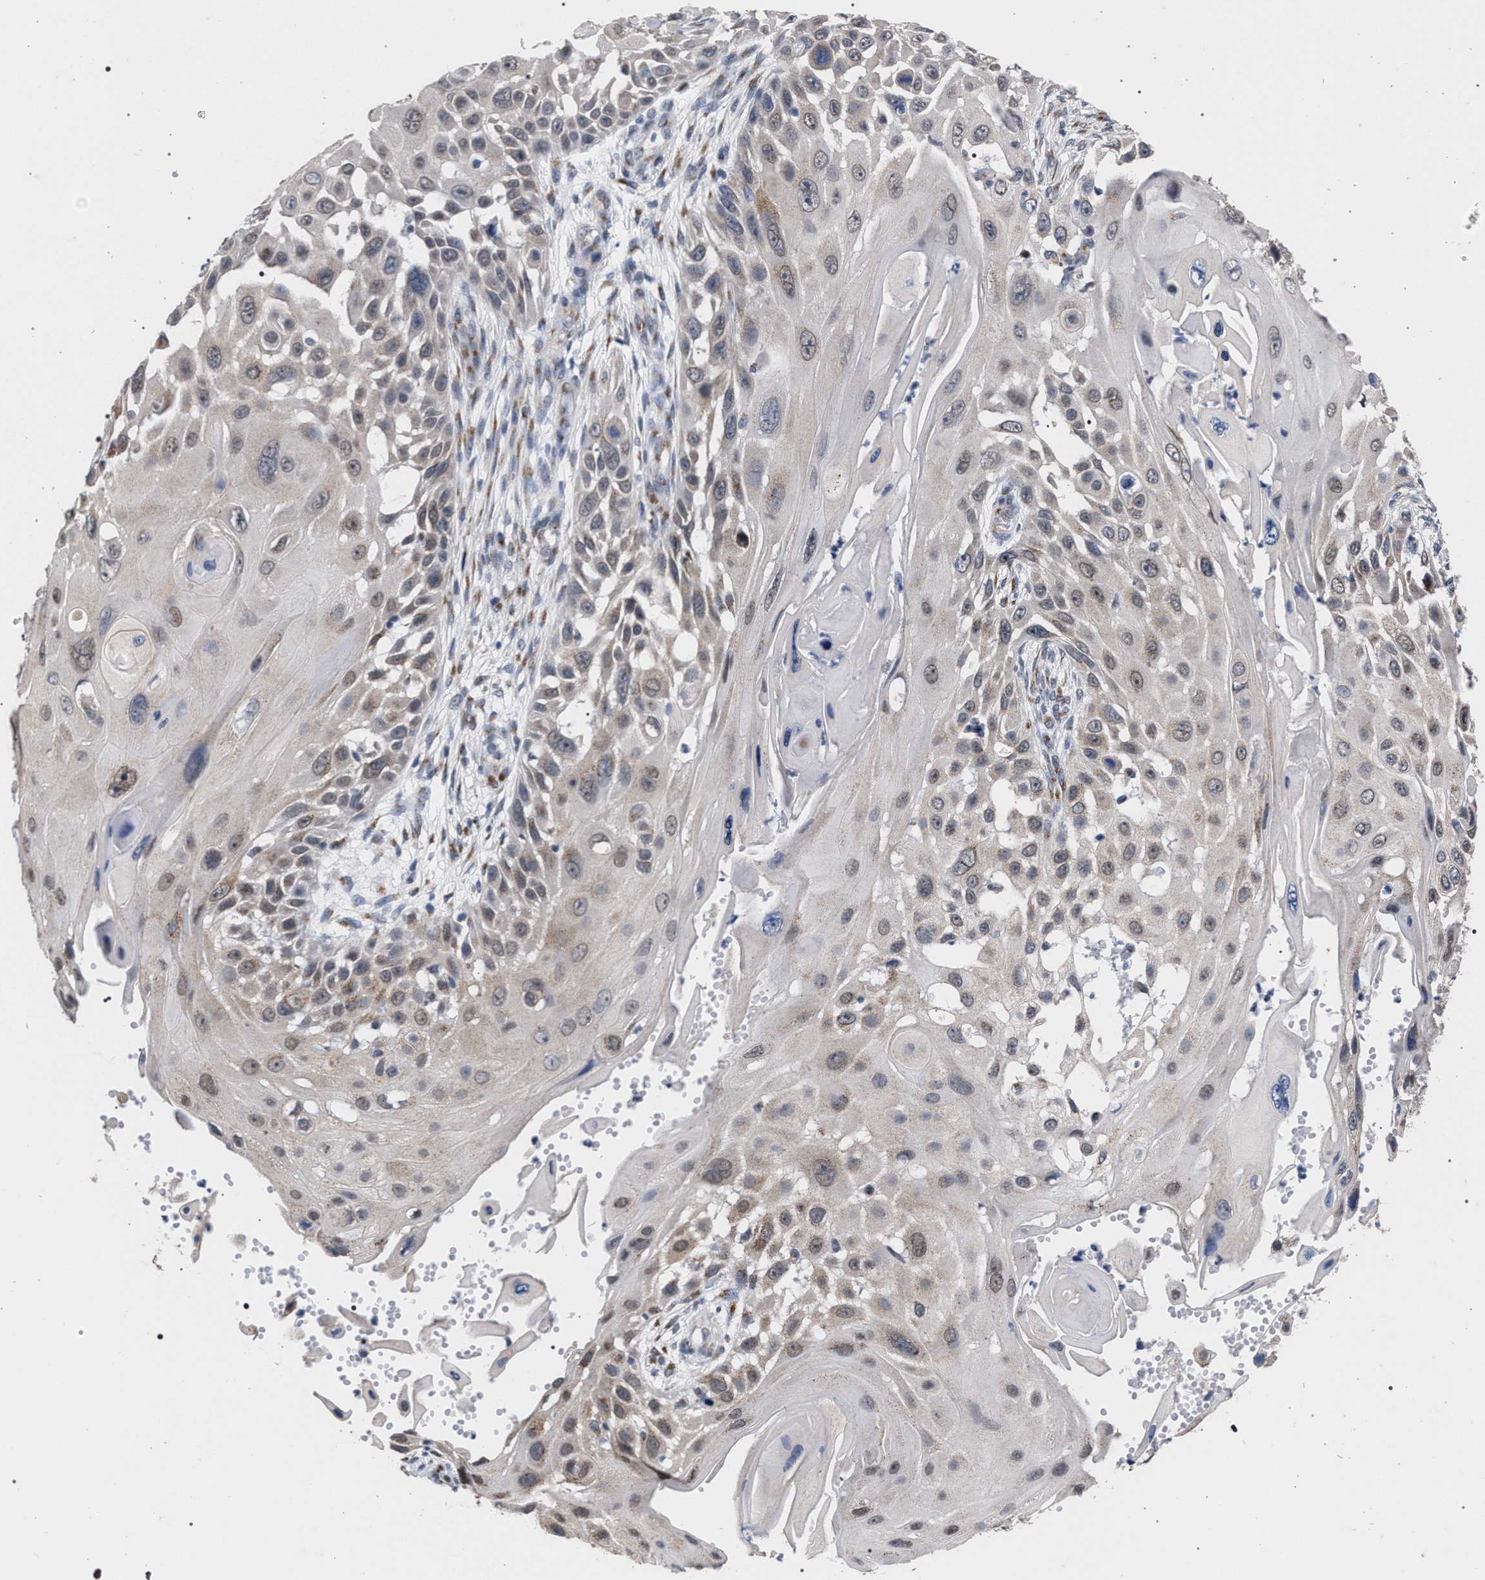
{"staining": {"intensity": "weak", "quantity": "<25%", "location": "cytoplasmic/membranous"}, "tissue": "skin cancer", "cell_type": "Tumor cells", "image_type": "cancer", "snomed": [{"axis": "morphology", "description": "Squamous cell carcinoma, NOS"}, {"axis": "topography", "description": "Skin"}], "caption": "An image of human skin squamous cell carcinoma is negative for staining in tumor cells.", "gene": "GOLGA2", "patient": {"sex": "female", "age": 44}}